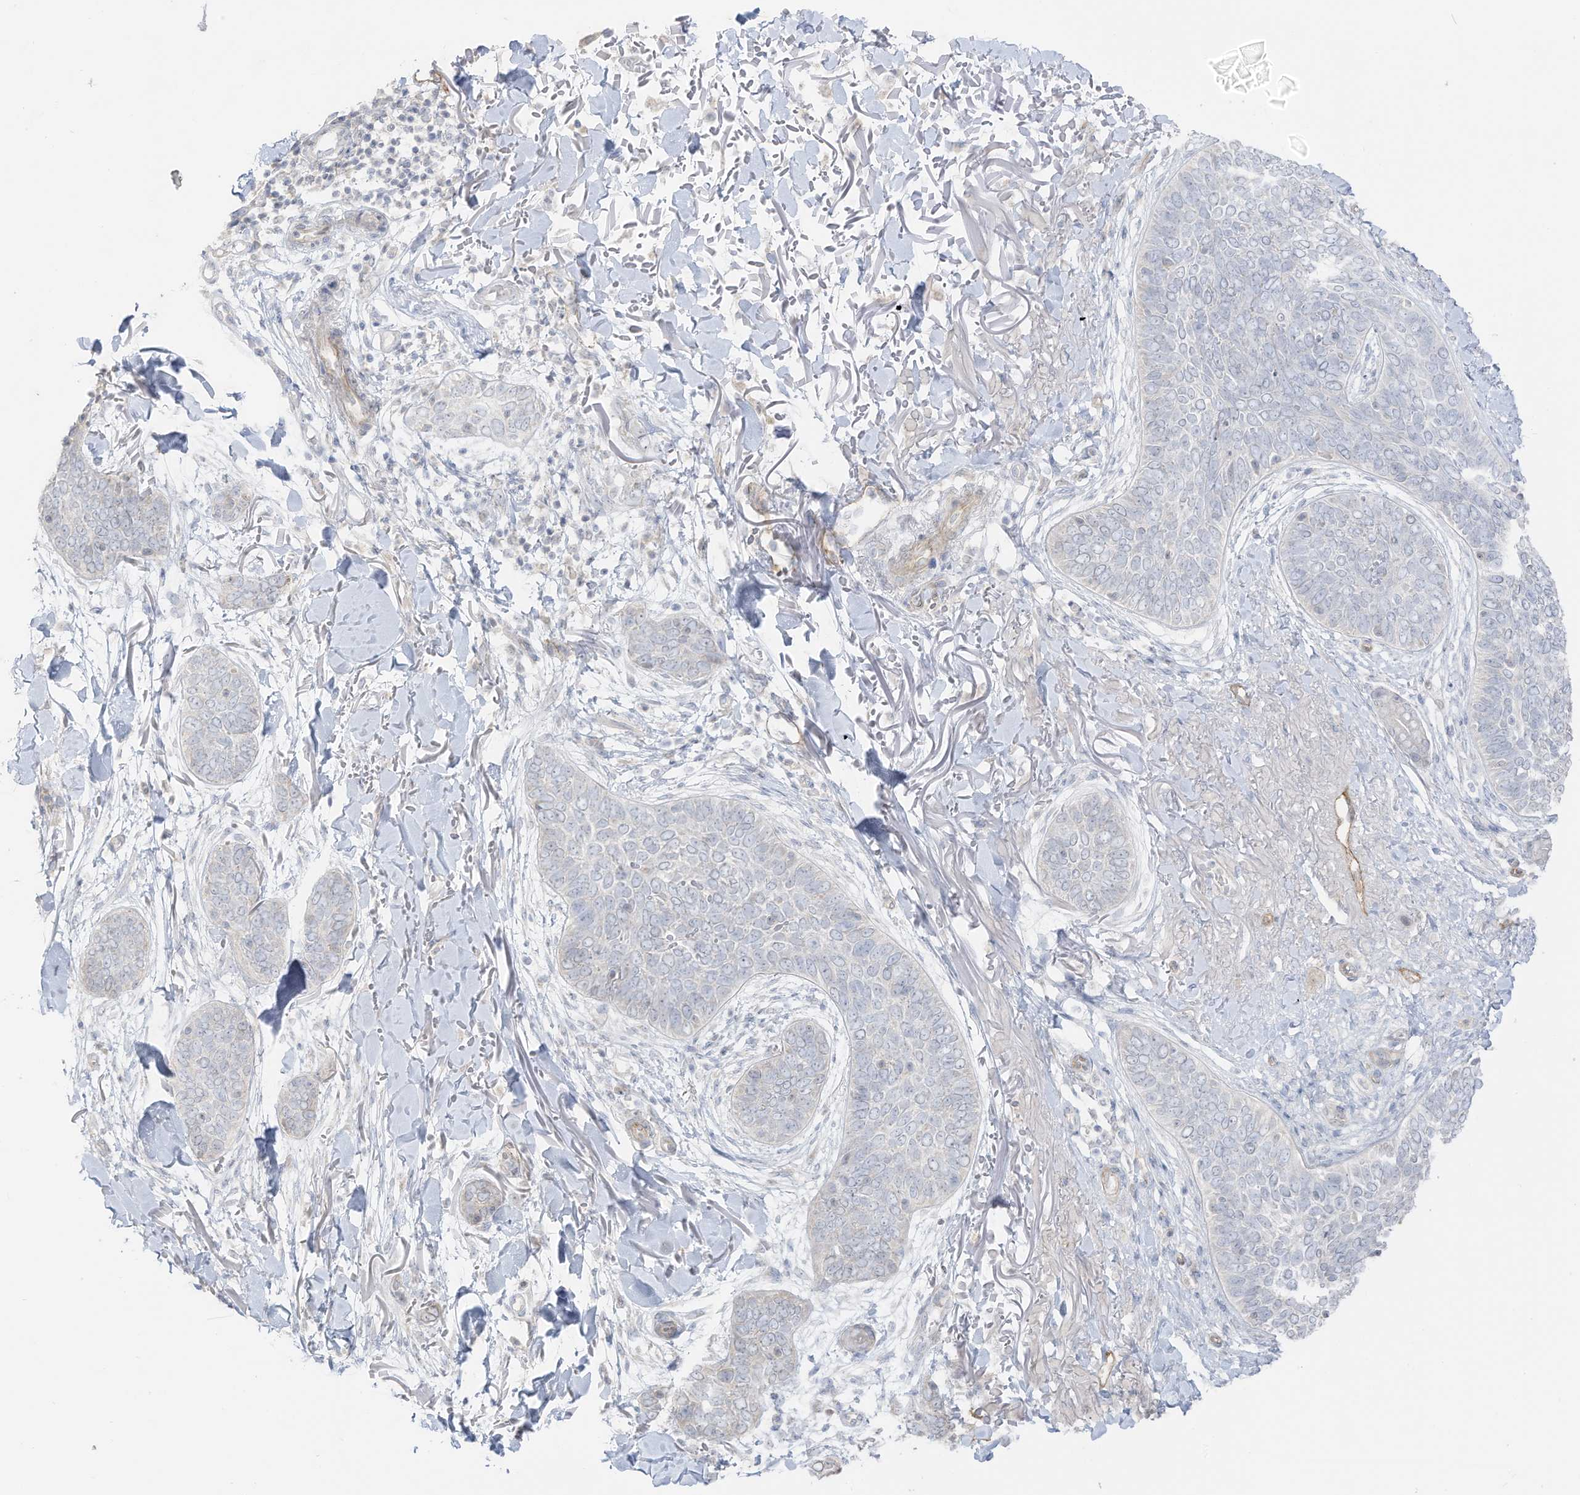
{"staining": {"intensity": "negative", "quantity": "none", "location": "none"}, "tissue": "skin cancer", "cell_type": "Tumor cells", "image_type": "cancer", "snomed": [{"axis": "morphology", "description": "Basal cell carcinoma"}, {"axis": "topography", "description": "Skin"}], "caption": "Immunohistochemistry photomicrograph of neoplastic tissue: human skin cancer (basal cell carcinoma) stained with DAB displays no significant protein staining in tumor cells. Nuclei are stained in blue.", "gene": "C11orf87", "patient": {"sex": "male", "age": 85}}